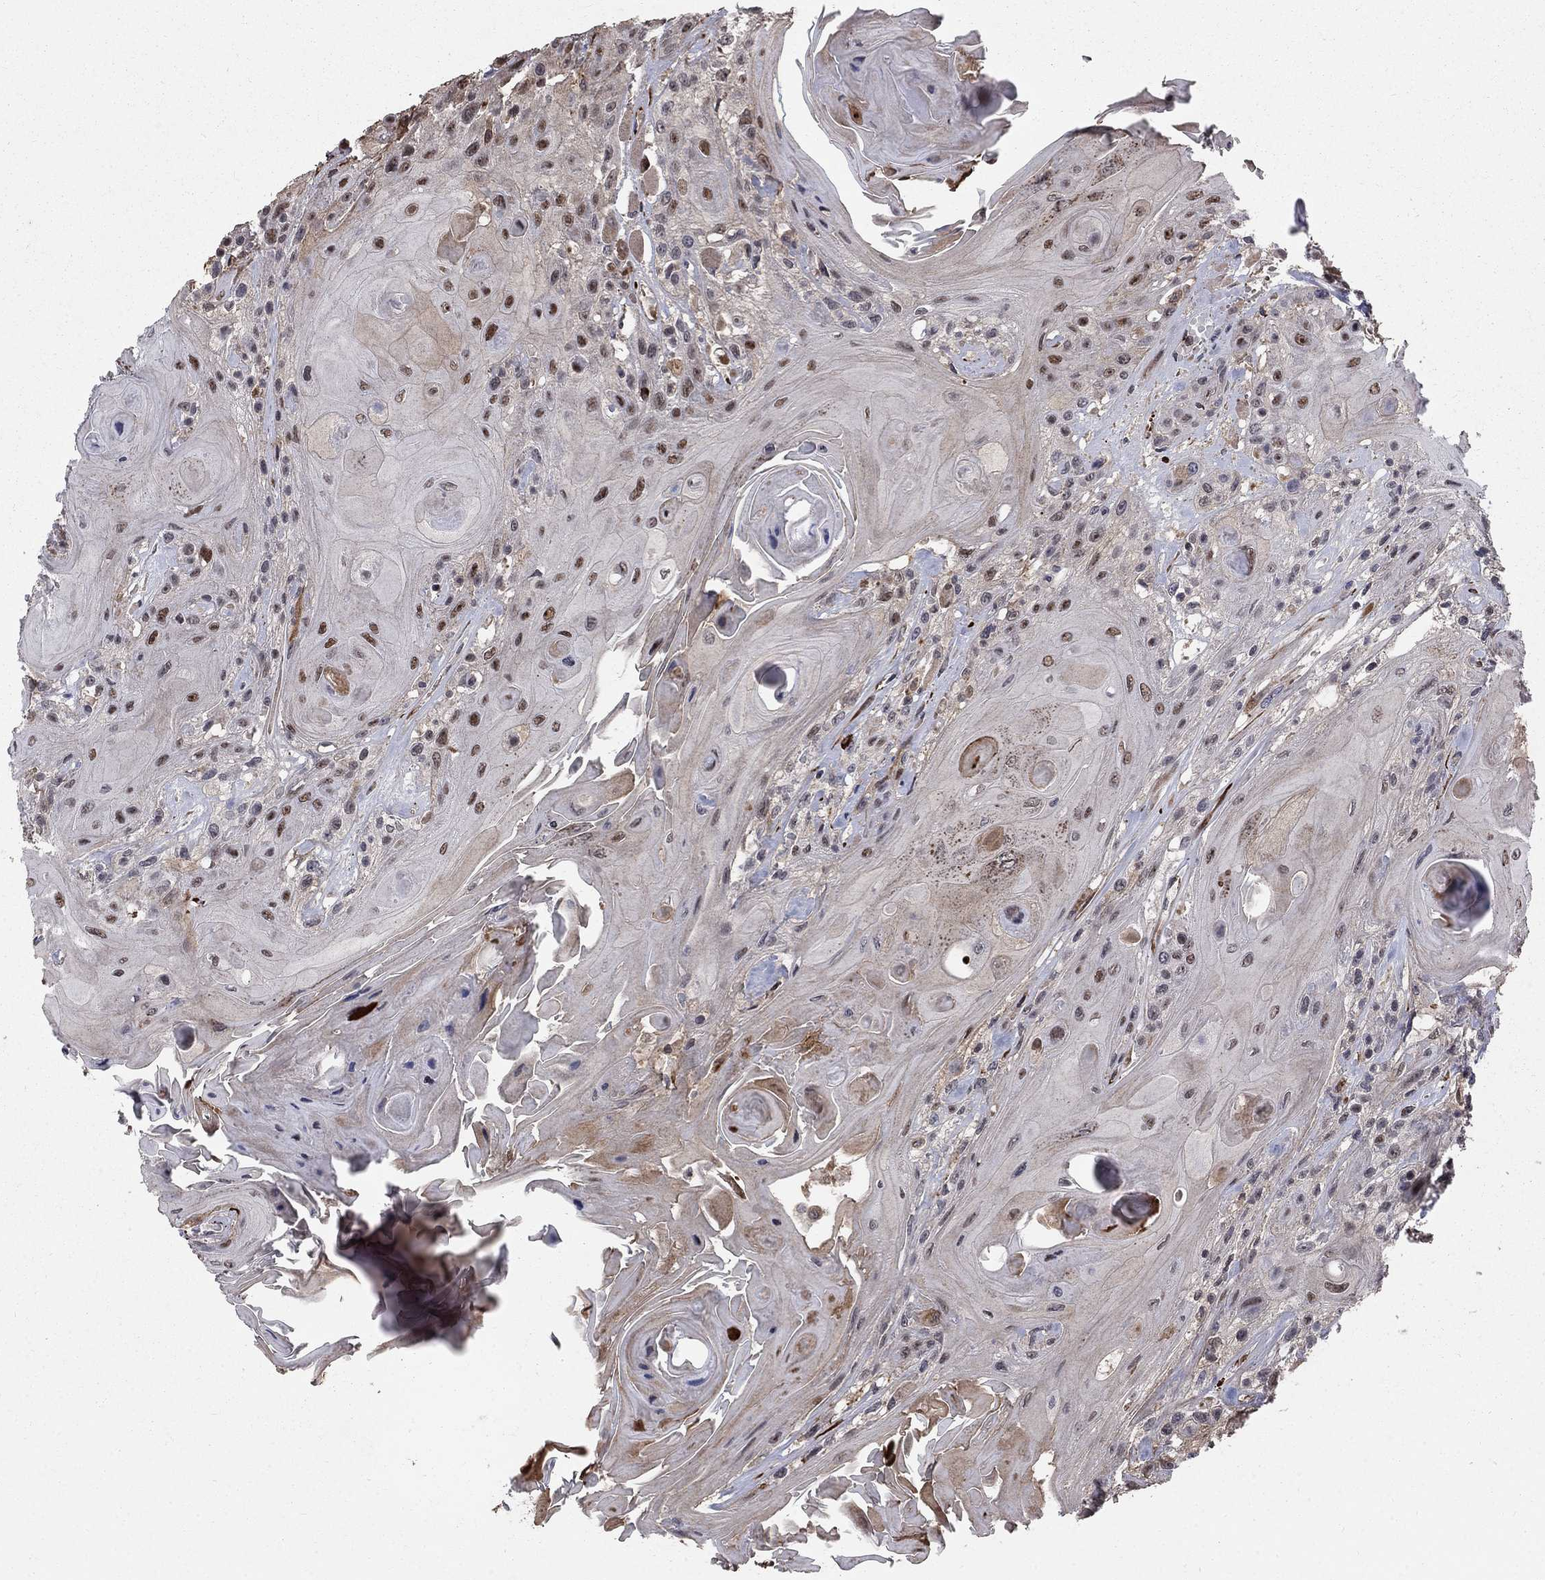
{"staining": {"intensity": "strong", "quantity": "<25%", "location": "nuclear"}, "tissue": "head and neck cancer", "cell_type": "Tumor cells", "image_type": "cancer", "snomed": [{"axis": "morphology", "description": "Squamous cell carcinoma, NOS"}, {"axis": "topography", "description": "Head-Neck"}], "caption": "IHC of human head and neck cancer (squamous cell carcinoma) reveals medium levels of strong nuclear staining in about <25% of tumor cells. The staining was performed using DAB to visualize the protein expression in brown, while the nuclei were stained in blue with hematoxylin (Magnification: 20x).", "gene": "MSRA", "patient": {"sex": "female", "age": 59}}